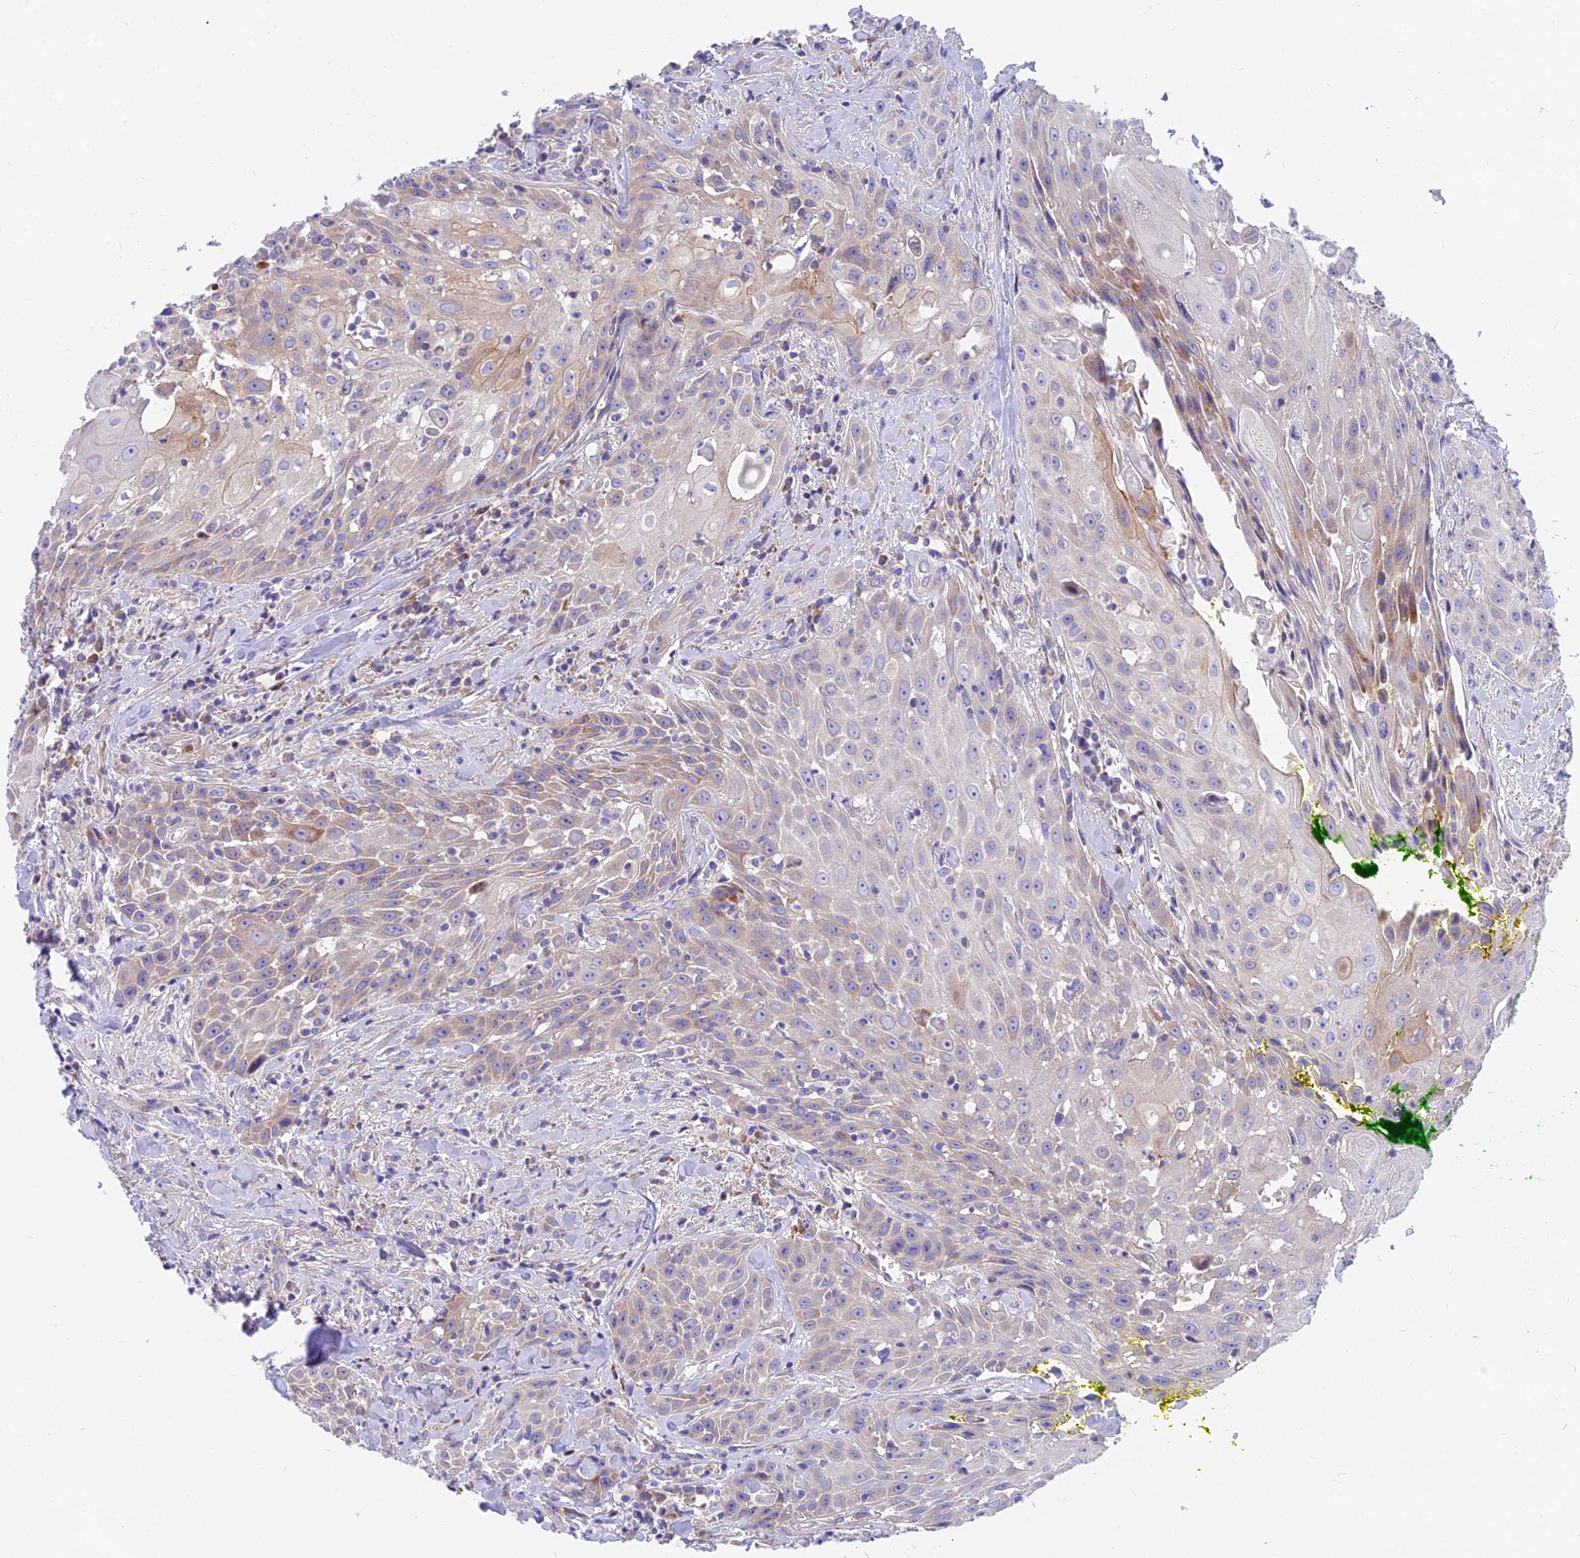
{"staining": {"intensity": "weak", "quantity": "25%-75%", "location": "cytoplasmic/membranous"}, "tissue": "head and neck cancer", "cell_type": "Tumor cells", "image_type": "cancer", "snomed": [{"axis": "morphology", "description": "Squamous cell carcinoma, NOS"}, {"axis": "topography", "description": "Oral tissue"}, {"axis": "topography", "description": "Head-Neck"}], "caption": "Approximately 25%-75% of tumor cells in head and neck cancer (squamous cell carcinoma) exhibit weak cytoplasmic/membranous protein expression as visualized by brown immunohistochemical staining.", "gene": "MVB12A", "patient": {"sex": "female", "age": 82}}